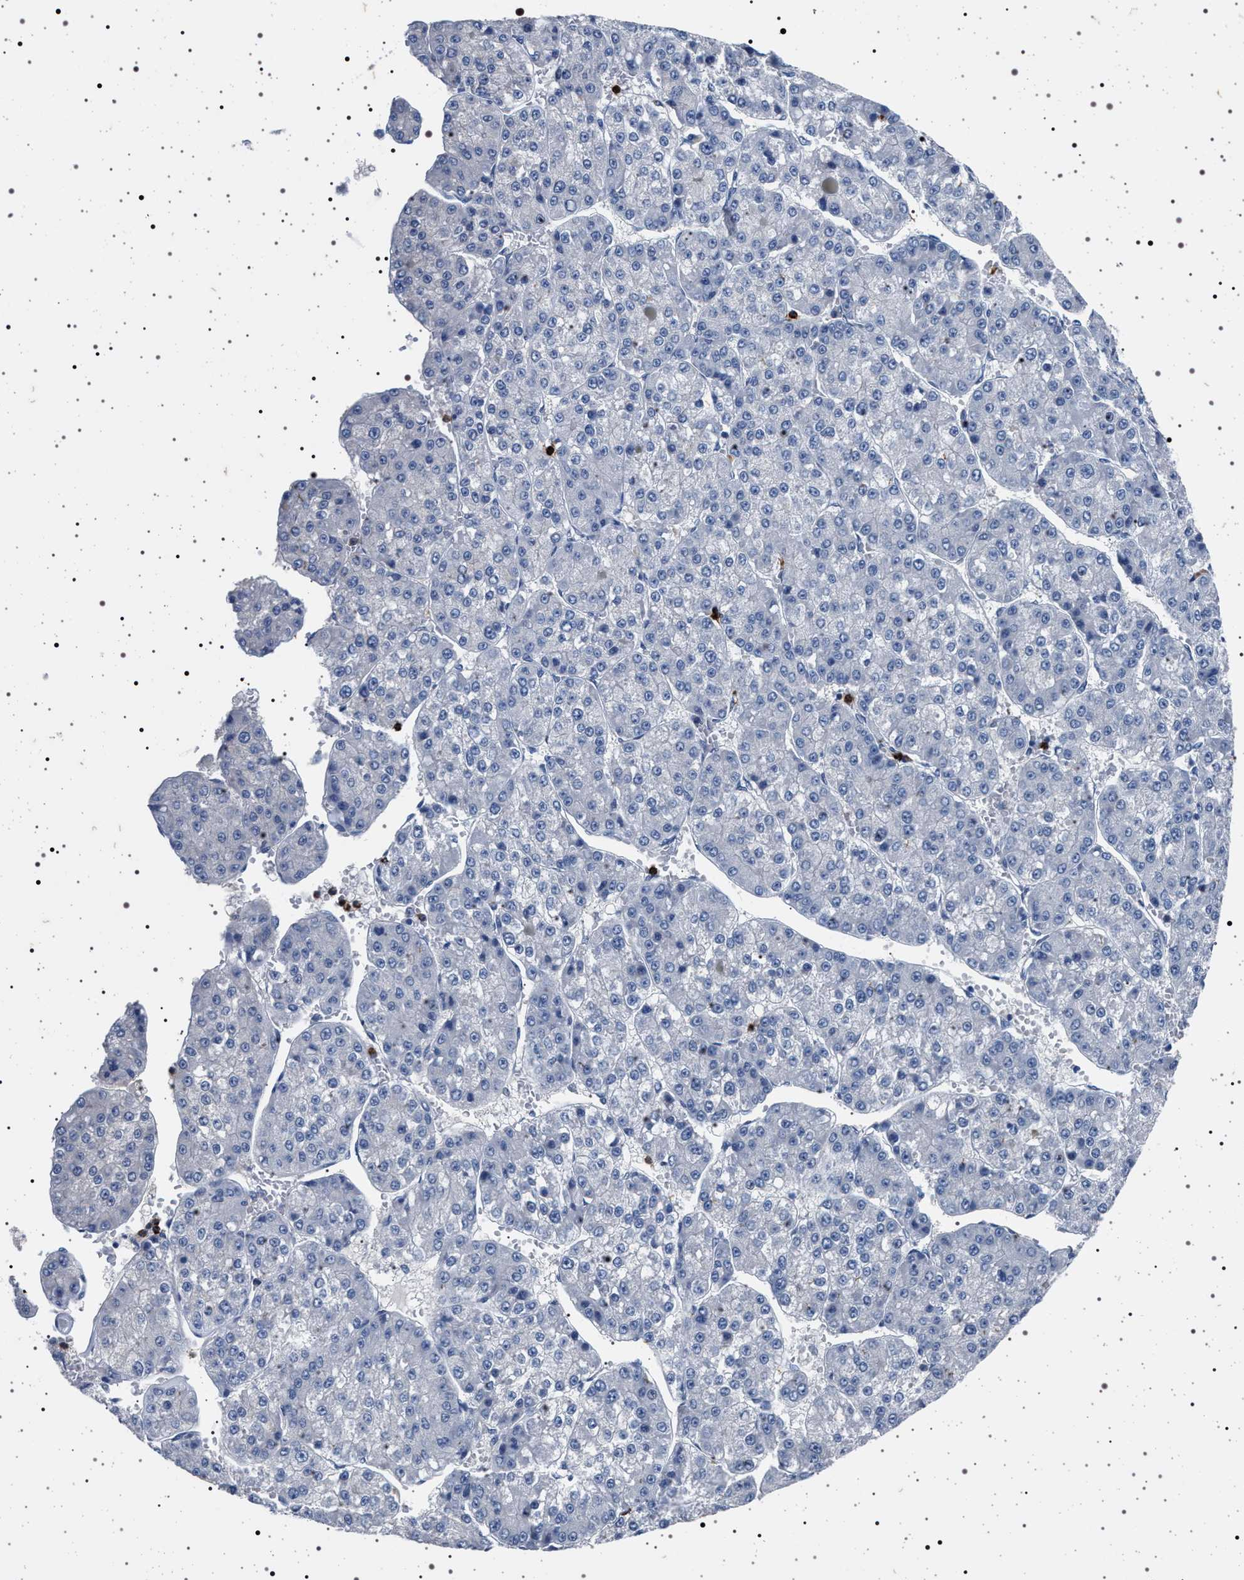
{"staining": {"intensity": "negative", "quantity": "none", "location": "none"}, "tissue": "liver cancer", "cell_type": "Tumor cells", "image_type": "cancer", "snomed": [{"axis": "morphology", "description": "Carcinoma, Hepatocellular, NOS"}, {"axis": "topography", "description": "Liver"}], "caption": "Immunohistochemistry (IHC) image of liver cancer stained for a protein (brown), which shows no expression in tumor cells. Brightfield microscopy of immunohistochemistry (IHC) stained with DAB (3,3'-diaminobenzidine) (brown) and hematoxylin (blue), captured at high magnification.", "gene": "NAT9", "patient": {"sex": "female", "age": 73}}